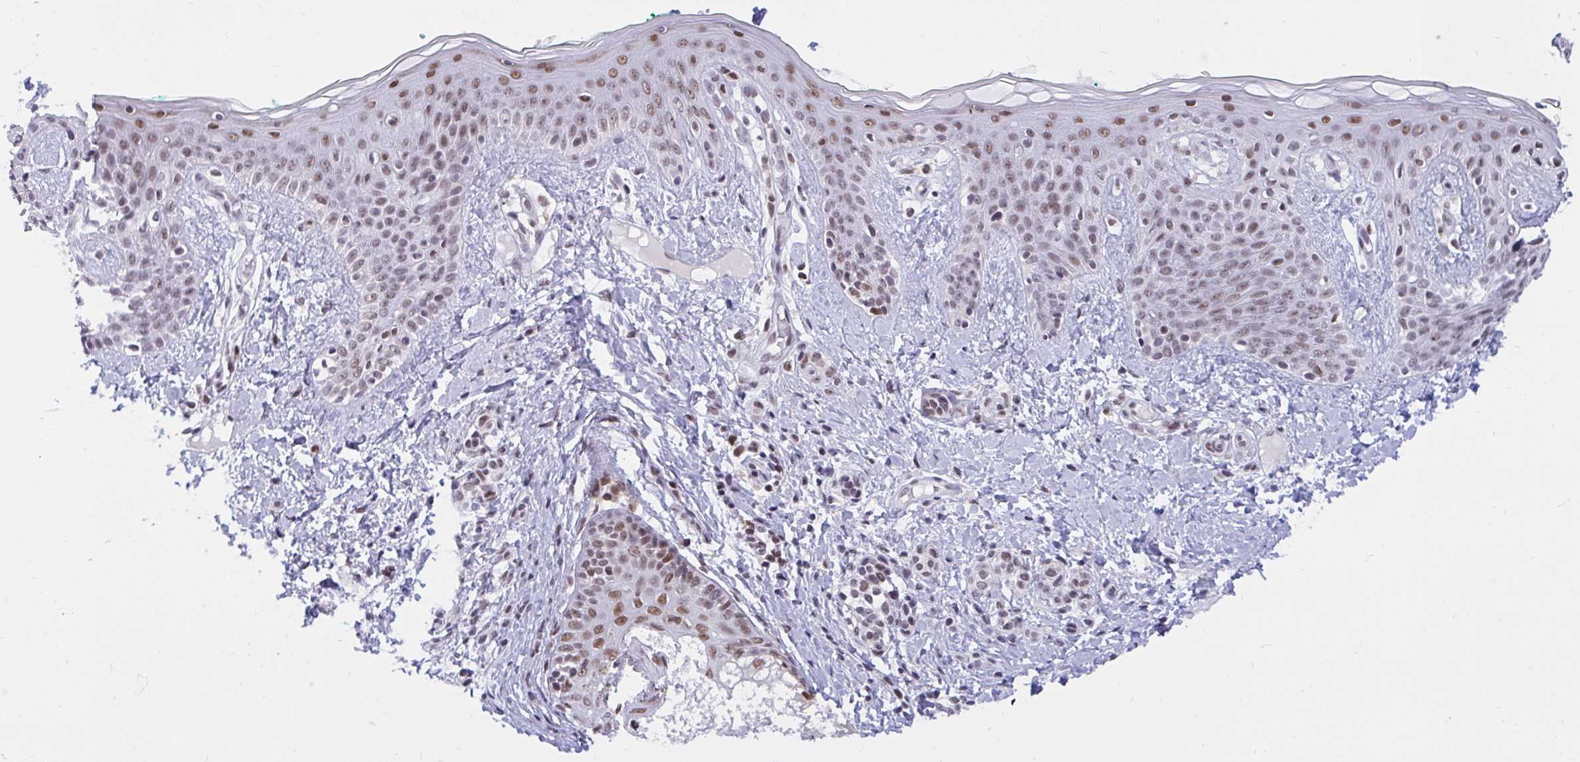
{"staining": {"intensity": "moderate", "quantity": "<25%", "location": "nuclear"}, "tissue": "skin", "cell_type": "Fibroblasts", "image_type": "normal", "snomed": [{"axis": "morphology", "description": "Normal tissue, NOS"}, {"axis": "topography", "description": "Skin"}], "caption": "A brown stain shows moderate nuclear expression of a protein in fibroblasts of unremarkable skin.", "gene": "PHF10", "patient": {"sex": "male", "age": 16}}